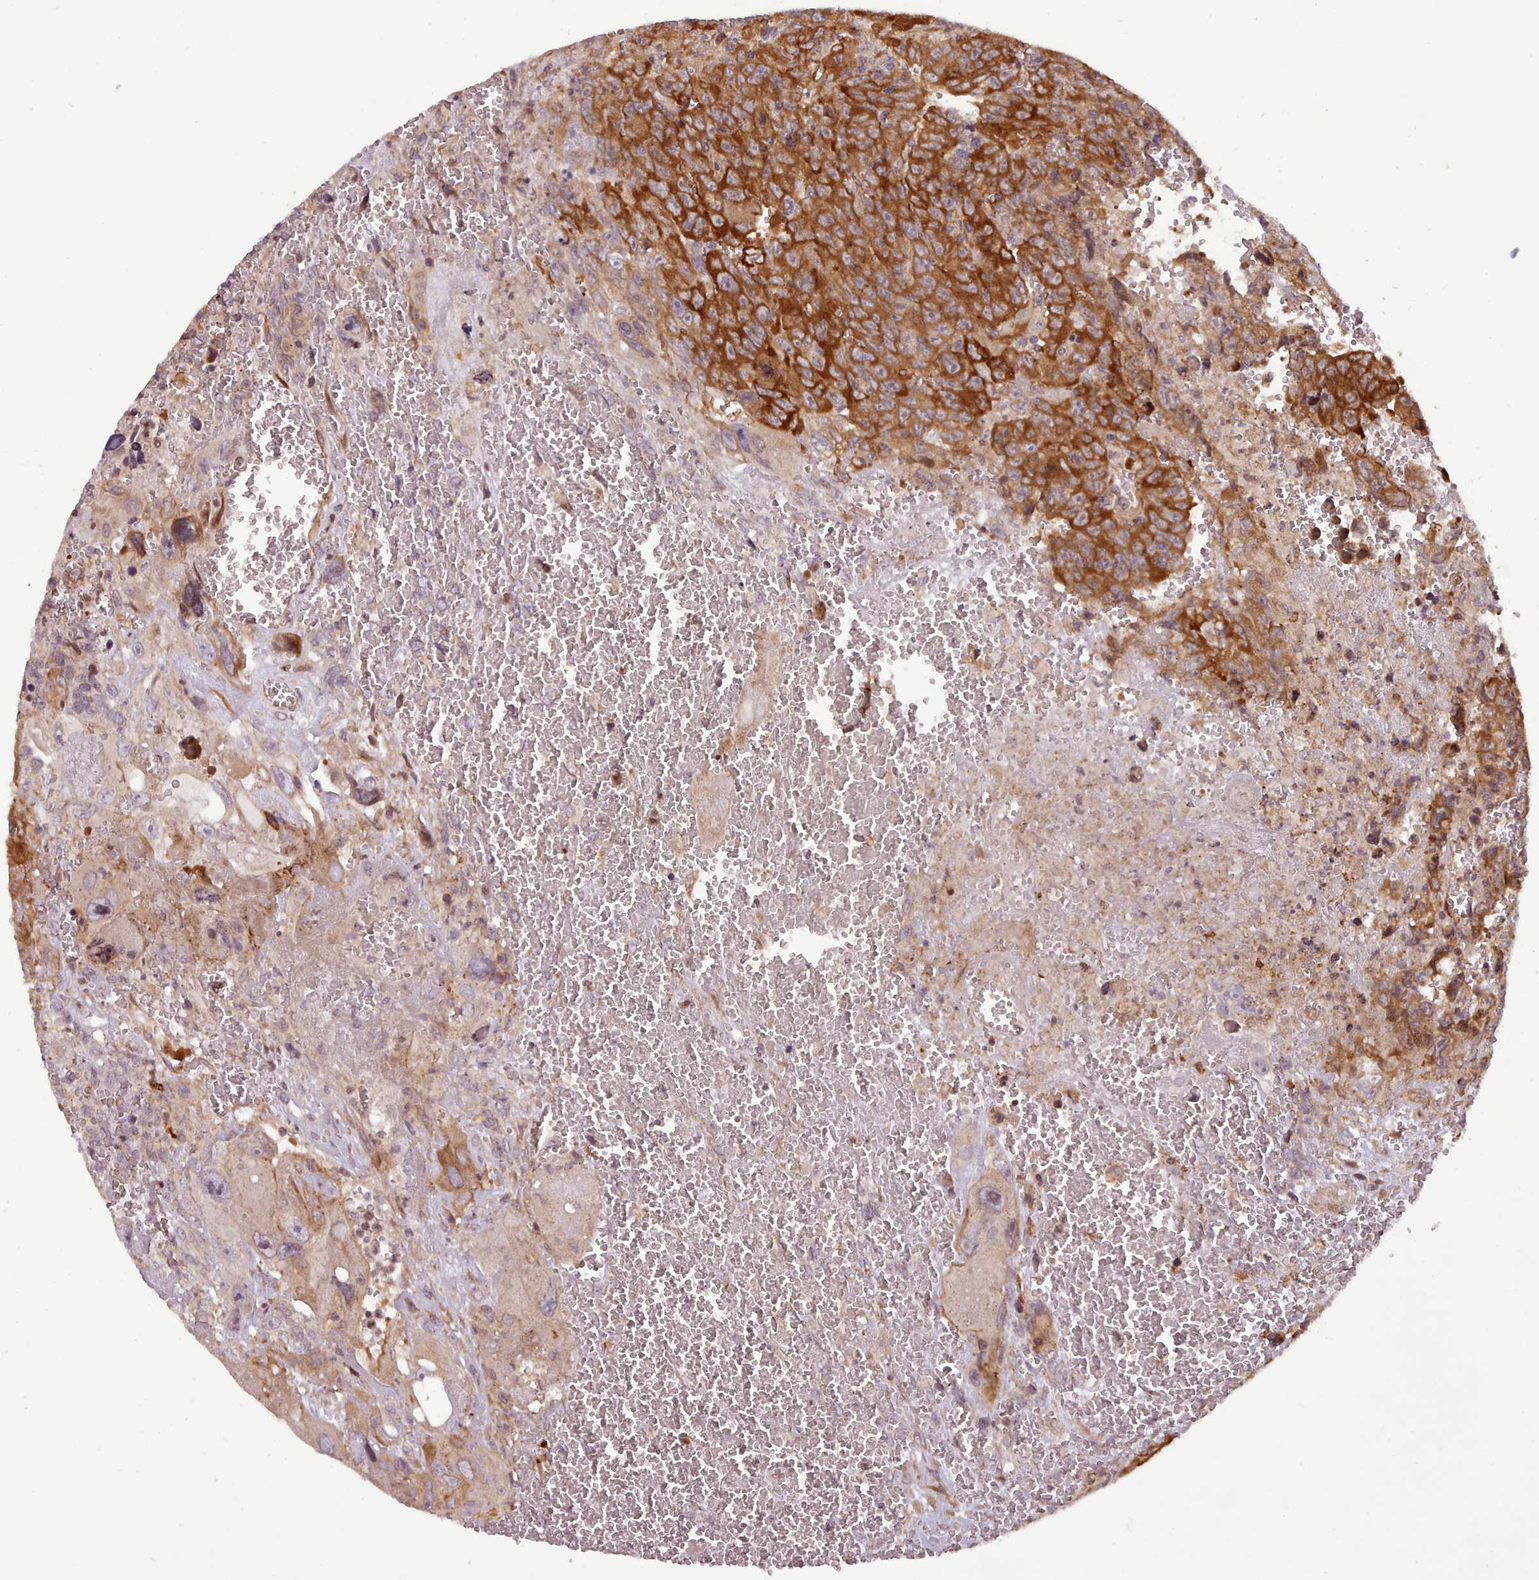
{"staining": {"intensity": "strong", "quantity": ">75%", "location": "cytoplasmic/membranous"}, "tissue": "testis cancer", "cell_type": "Tumor cells", "image_type": "cancer", "snomed": [{"axis": "morphology", "description": "Carcinoma, Embryonal, NOS"}, {"axis": "topography", "description": "Testis"}], "caption": "Protein staining of testis cancer tissue shows strong cytoplasmic/membranous staining in approximately >75% of tumor cells.", "gene": "NLRP7", "patient": {"sex": "male", "age": 28}}